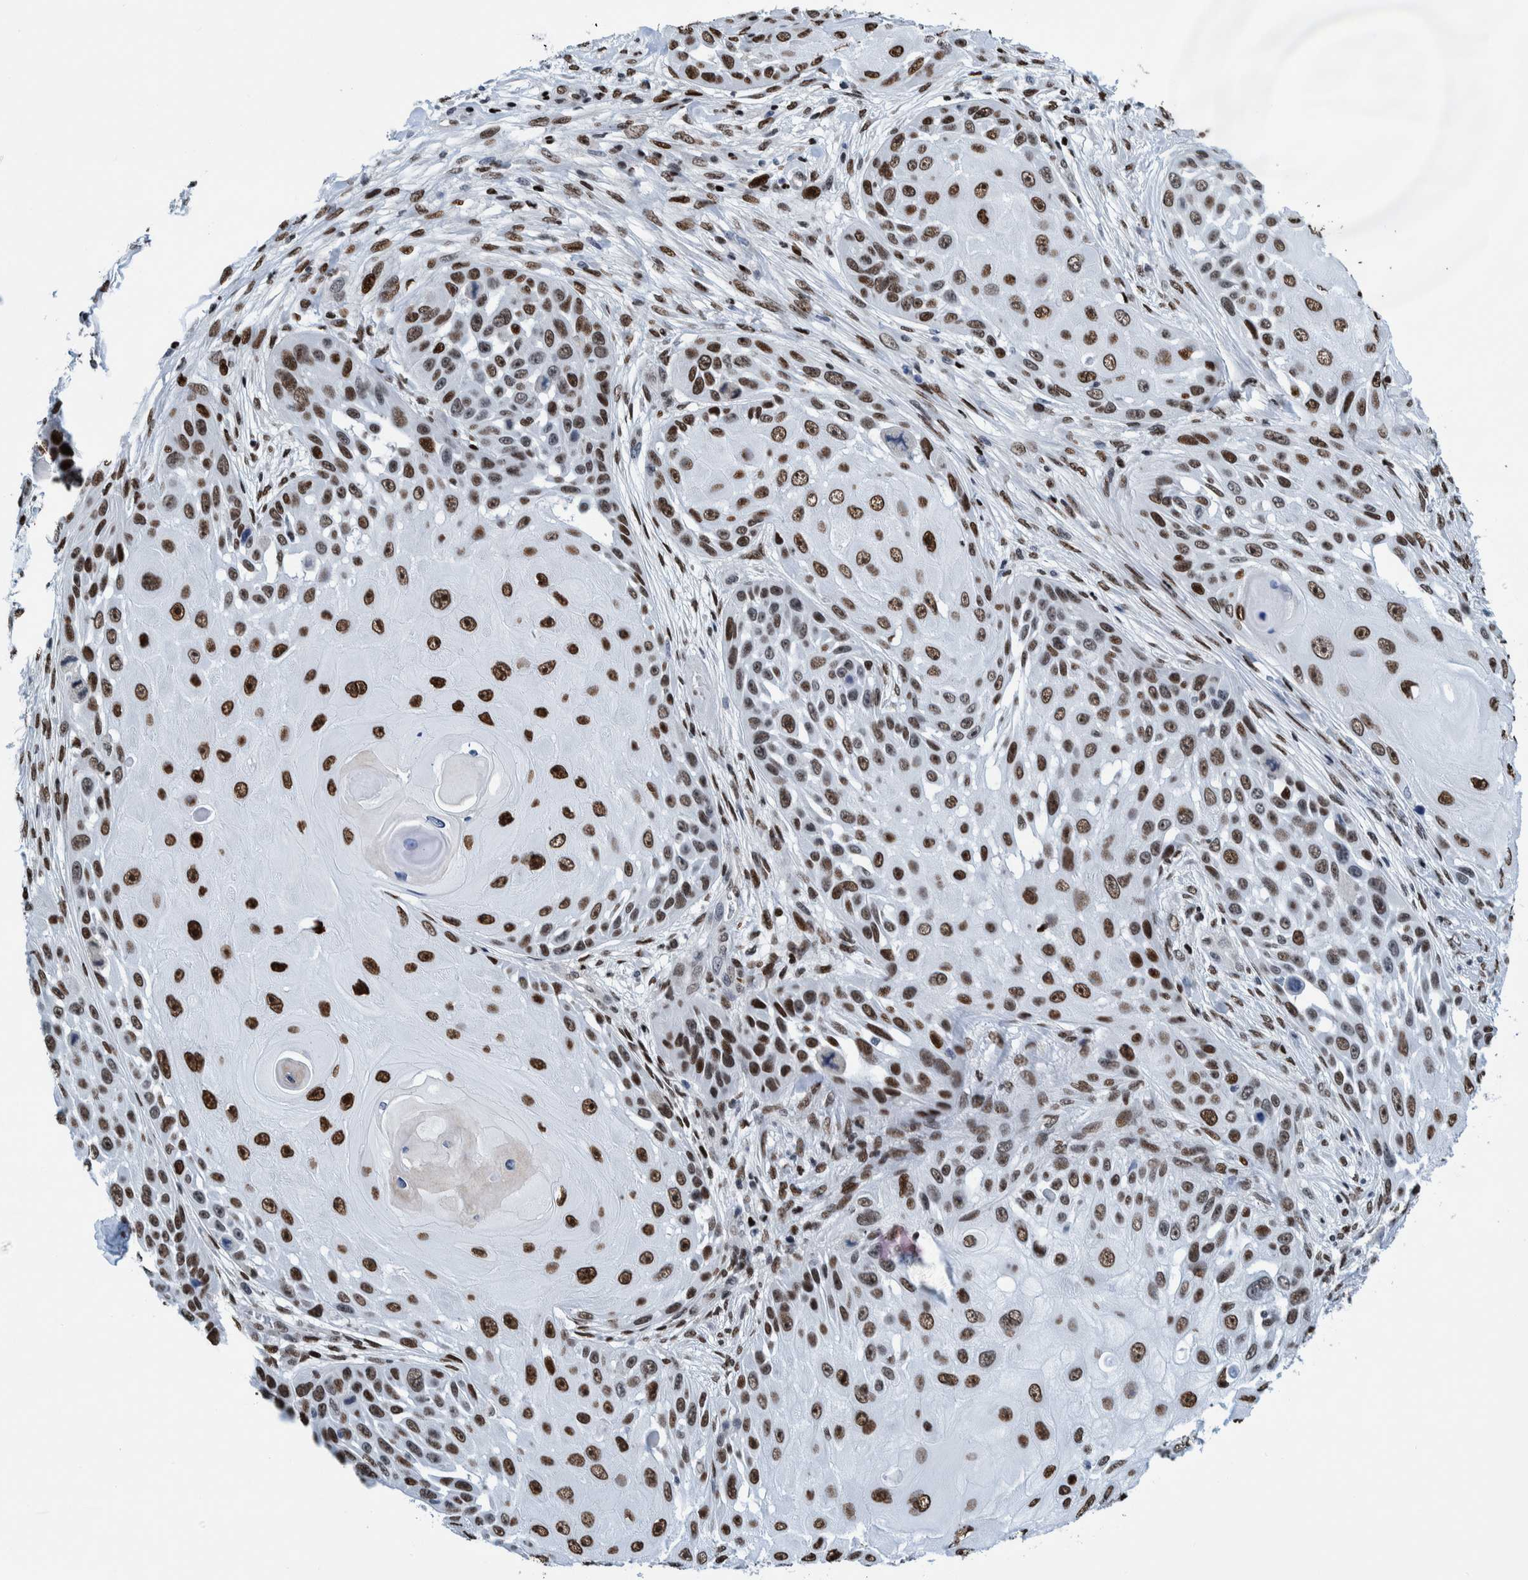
{"staining": {"intensity": "strong", "quantity": ">75%", "location": "nuclear"}, "tissue": "skin cancer", "cell_type": "Tumor cells", "image_type": "cancer", "snomed": [{"axis": "morphology", "description": "Squamous cell carcinoma, NOS"}, {"axis": "topography", "description": "Skin"}], "caption": "Strong nuclear protein positivity is identified in about >75% of tumor cells in skin cancer (squamous cell carcinoma).", "gene": "HEATR9", "patient": {"sex": "female", "age": 44}}